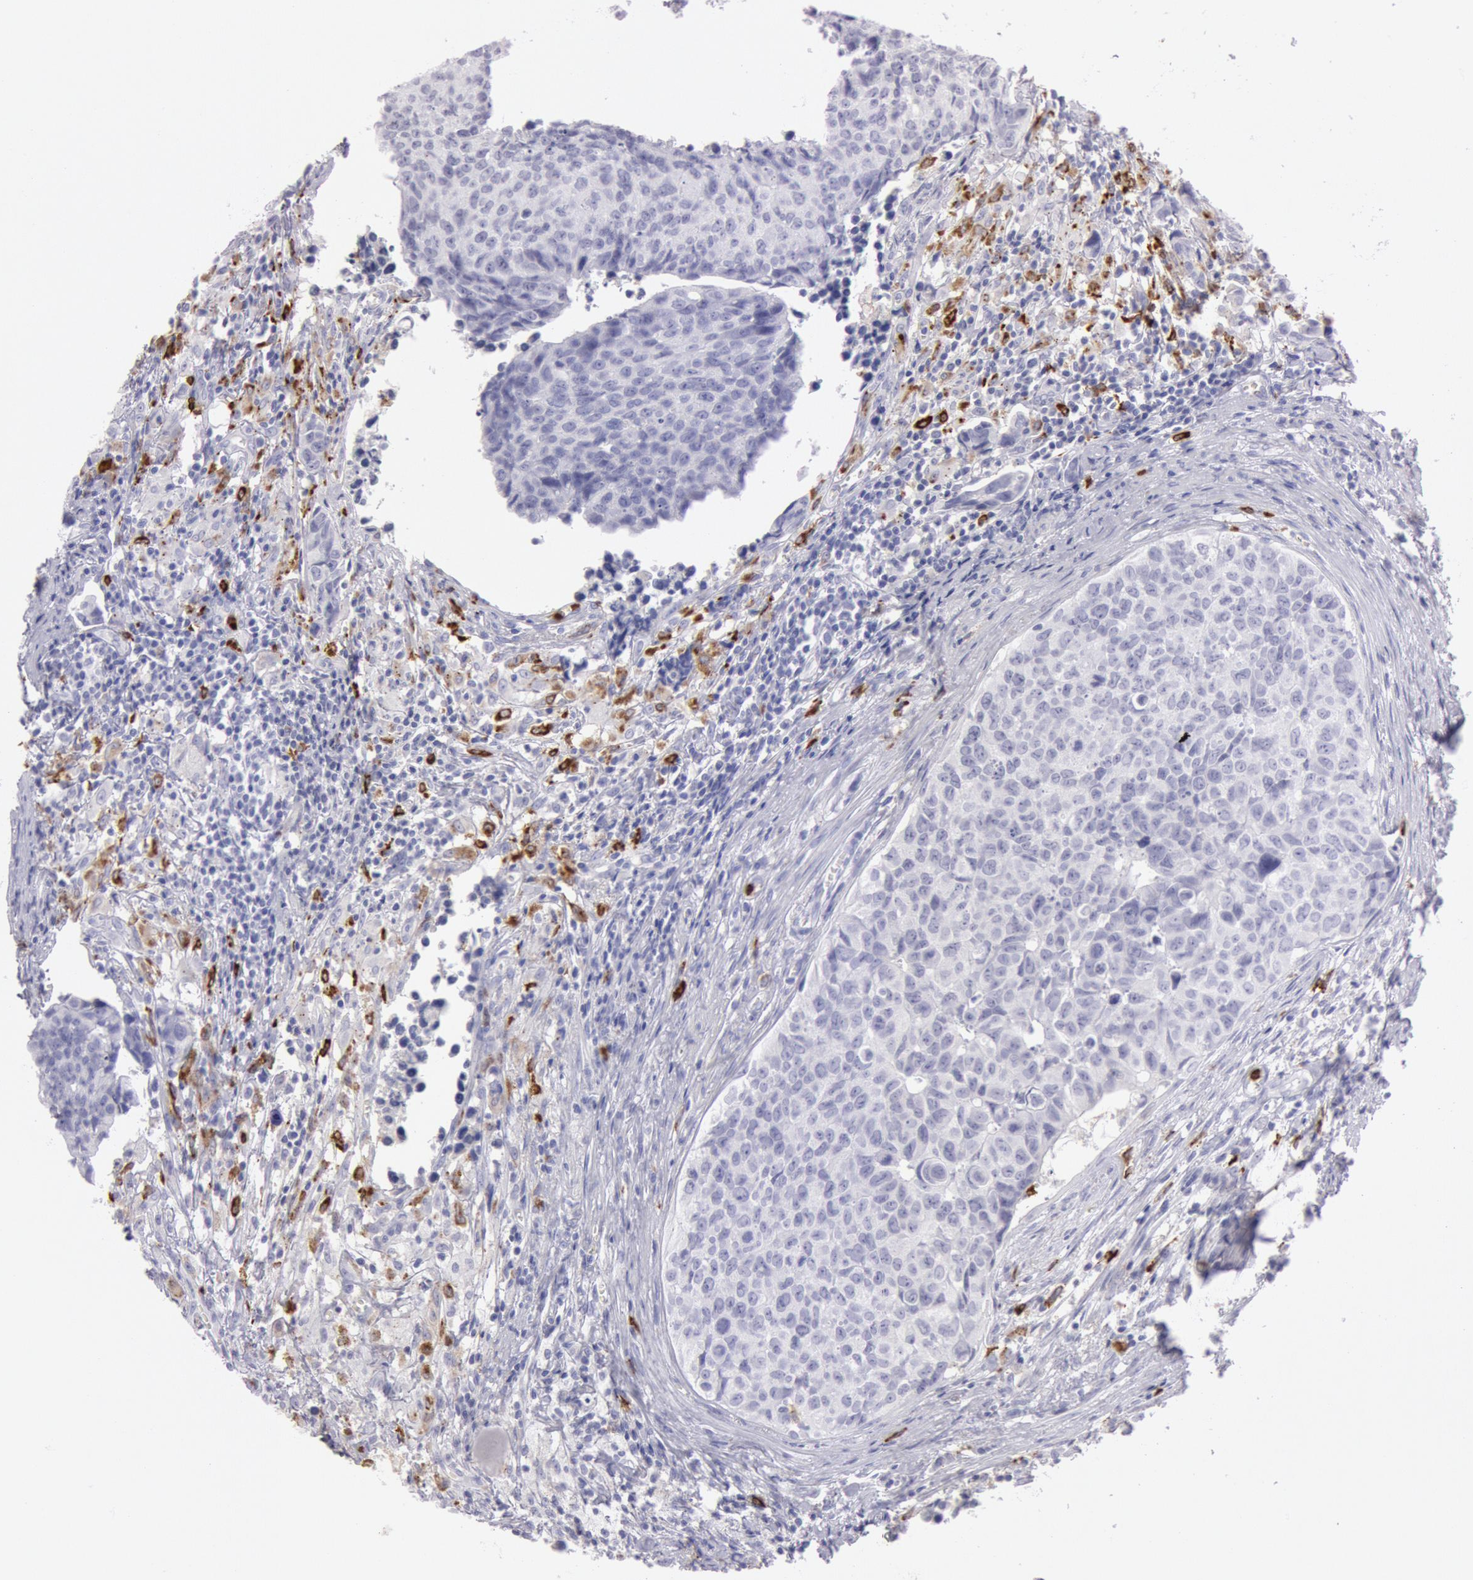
{"staining": {"intensity": "negative", "quantity": "none", "location": "none"}, "tissue": "urothelial cancer", "cell_type": "Tumor cells", "image_type": "cancer", "snomed": [{"axis": "morphology", "description": "Urothelial carcinoma, High grade"}, {"axis": "topography", "description": "Urinary bladder"}], "caption": "IHC image of human urothelial cancer stained for a protein (brown), which shows no positivity in tumor cells.", "gene": "FCN1", "patient": {"sex": "male", "age": 81}}